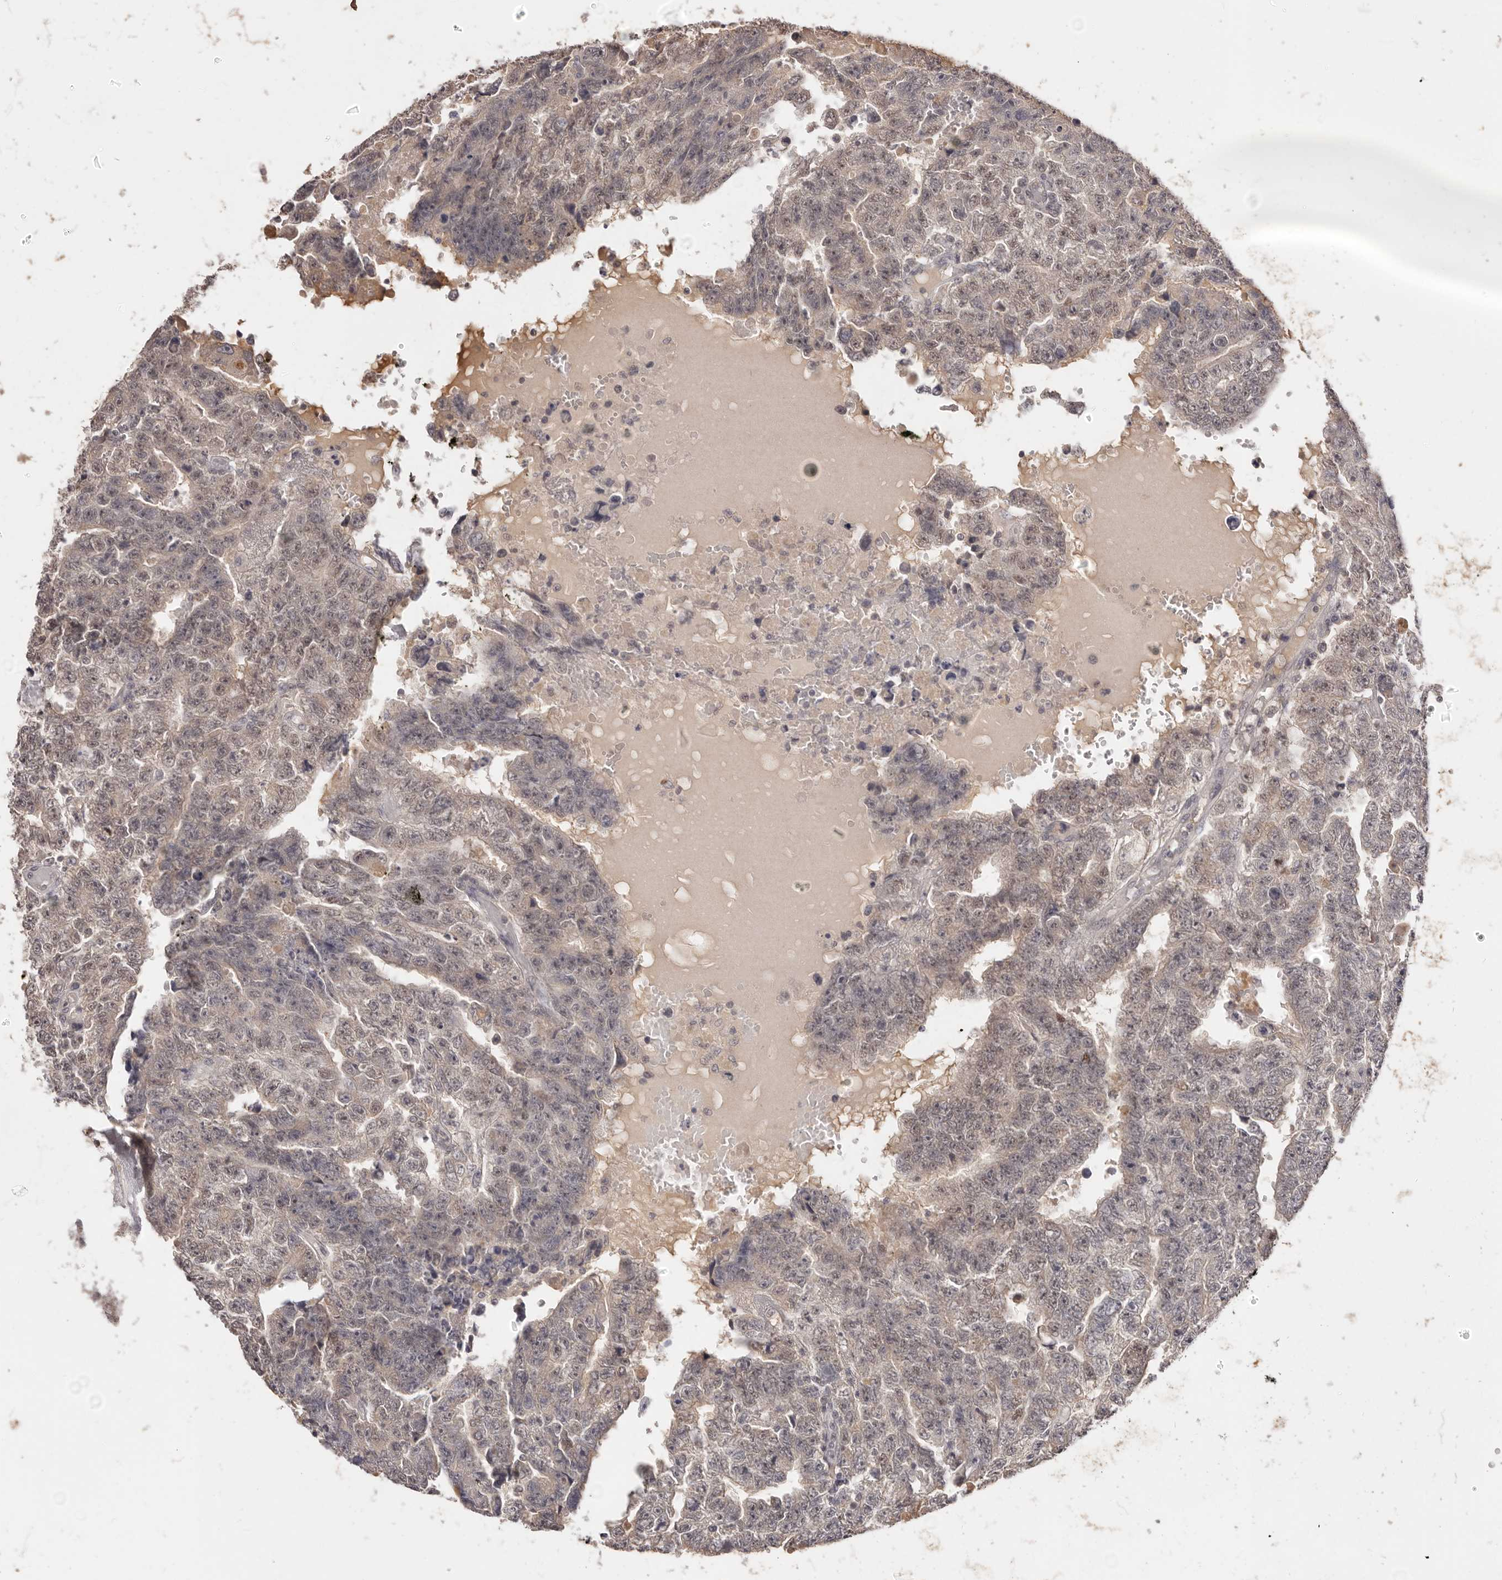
{"staining": {"intensity": "weak", "quantity": "25%-75%", "location": "cytoplasmic/membranous,nuclear"}, "tissue": "testis cancer", "cell_type": "Tumor cells", "image_type": "cancer", "snomed": [{"axis": "morphology", "description": "Carcinoma, Embryonal, NOS"}, {"axis": "topography", "description": "Testis"}], "caption": "An image of testis cancer (embryonal carcinoma) stained for a protein exhibits weak cytoplasmic/membranous and nuclear brown staining in tumor cells.", "gene": "TSPAN13", "patient": {"sex": "male", "age": 25}}